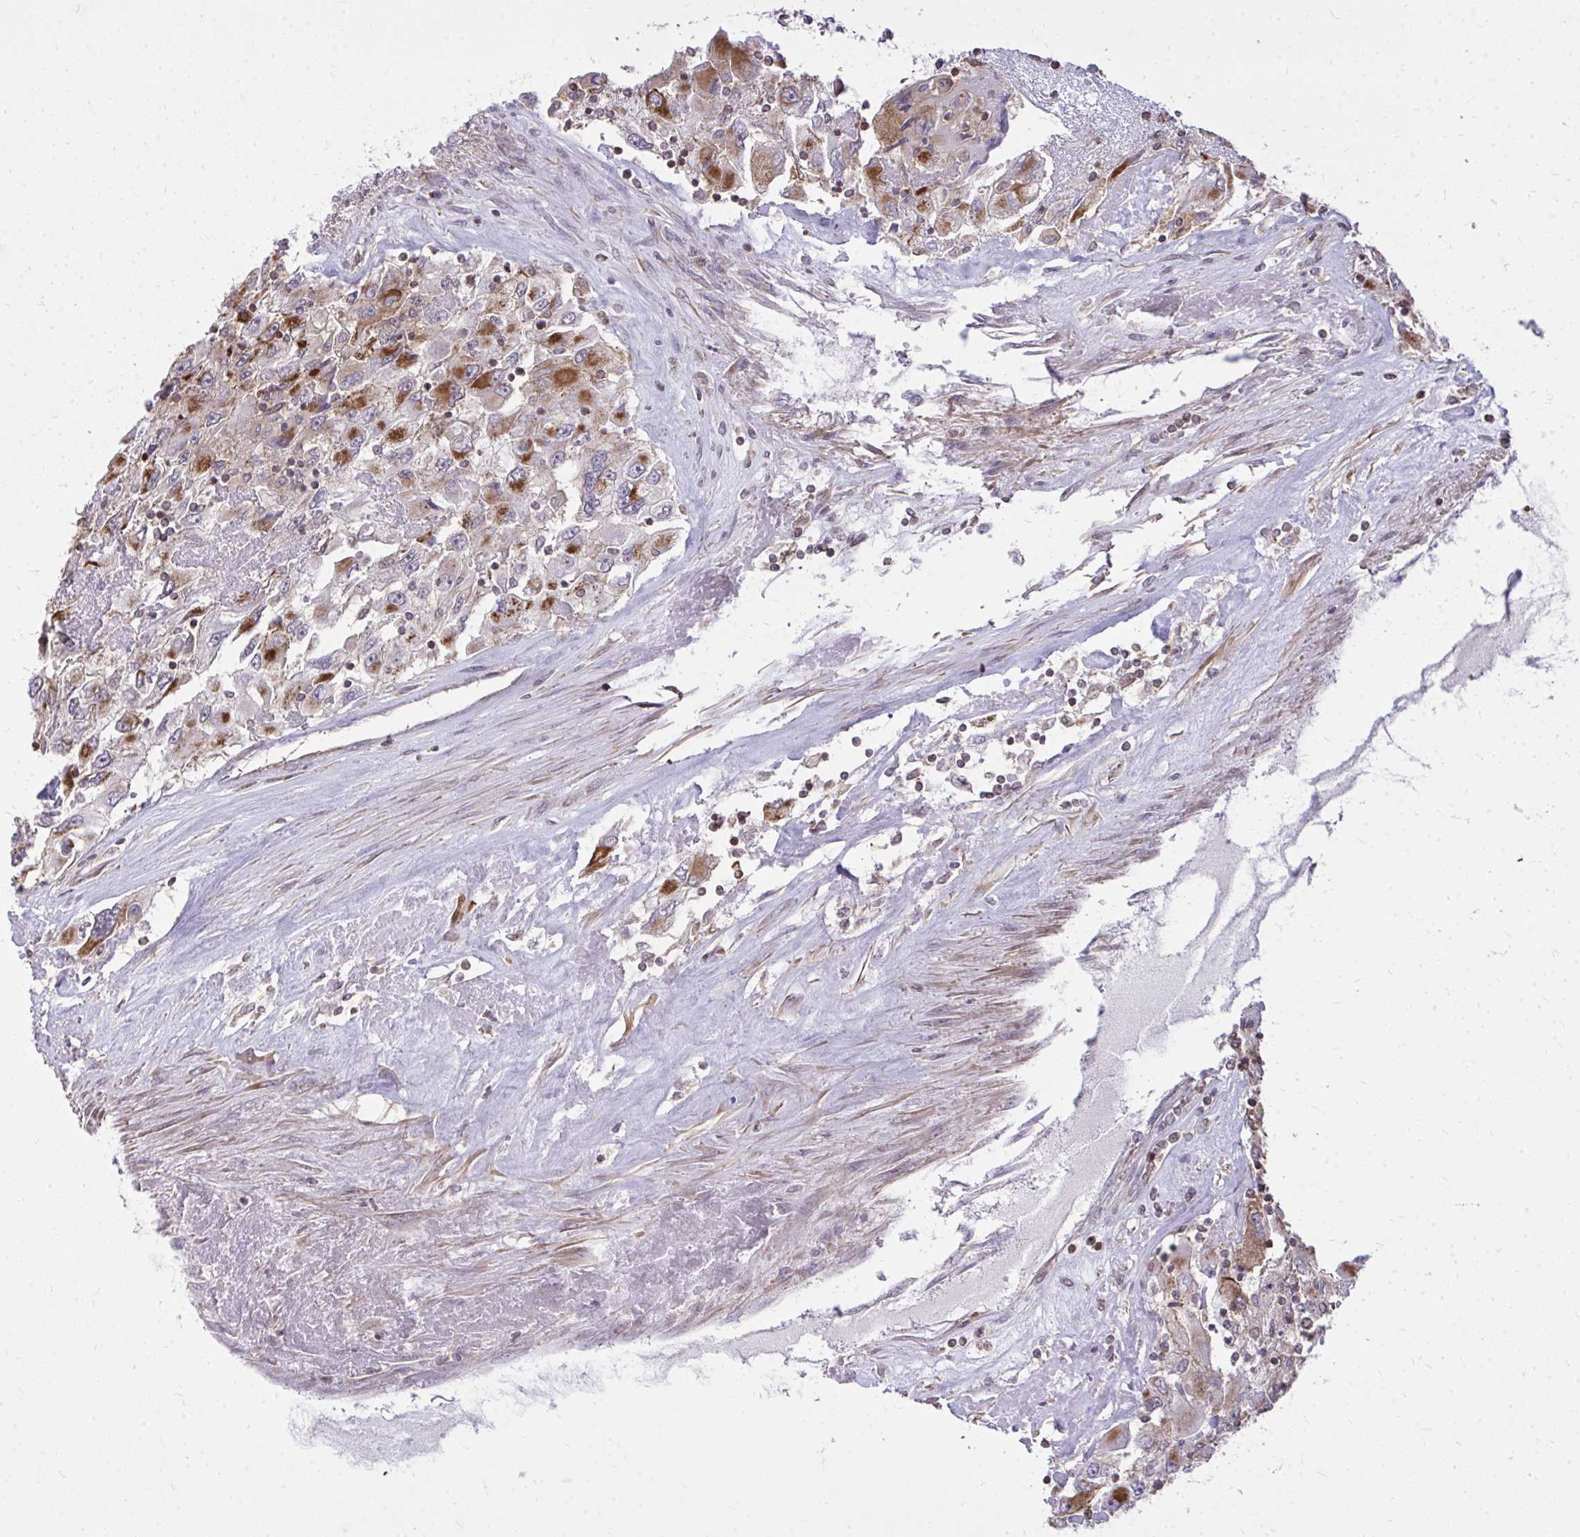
{"staining": {"intensity": "moderate", "quantity": "25%-75%", "location": "cytoplasmic/membranous"}, "tissue": "renal cancer", "cell_type": "Tumor cells", "image_type": "cancer", "snomed": [{"axis": "morphology", "description": "Adenocarcinoma, NOS"}, {"axis": "topography", "description": "Kidney"}], "caption": "High-power microscopy captured an immunohistochemistry (IHC) histopathology image of adenocarcinoma (renal), revealing moderate cytoplasmic/membranous expression in about 25%-75% of tumor cells. The staining was performed using DAB (3,3'-diaminobenzidine), with brown indicating positive protein expression. Nuclei are stained blue with hematoxylin.", "gene": "SLC7A5", "patient": {"sex": "female", "age": 52}}